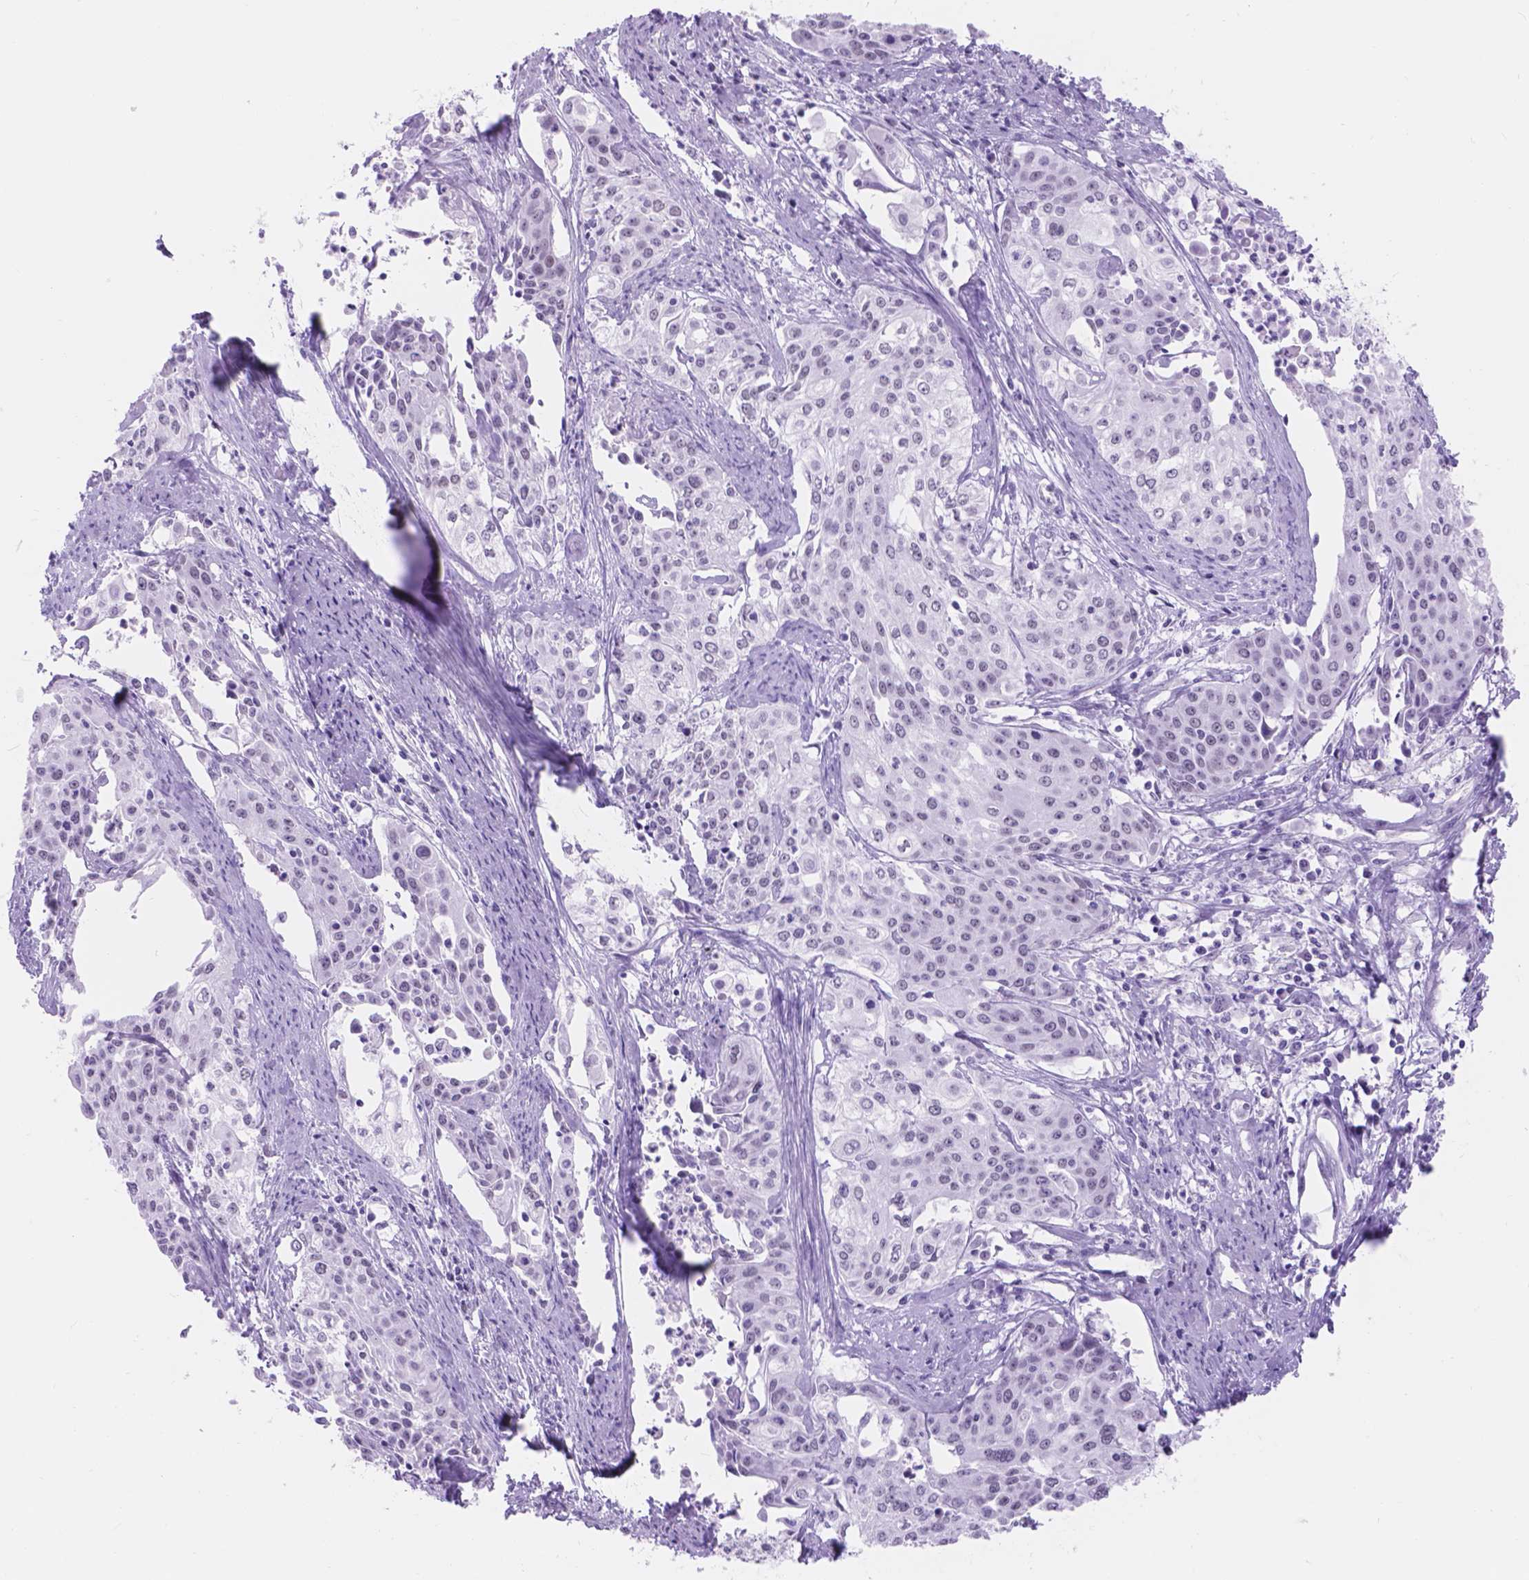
{"staining": {"intensity": "negative", "quantity": "none", "location": "none"}, "tissue": "cervical cancer", "cell_type": "Tumor cells", "image_type": "cancer", "snomed": [{"axis": "morphology", "description": "Squamous cell carcinoma, NOS"}, {"axis": "topography", "description": "Cervix"}], "caption": "Human cervical cancer stained for a protein using IHC displays no expression in tumor cells.", "gene": "DCC", "patient": {"sex": "female", "age": 39}}